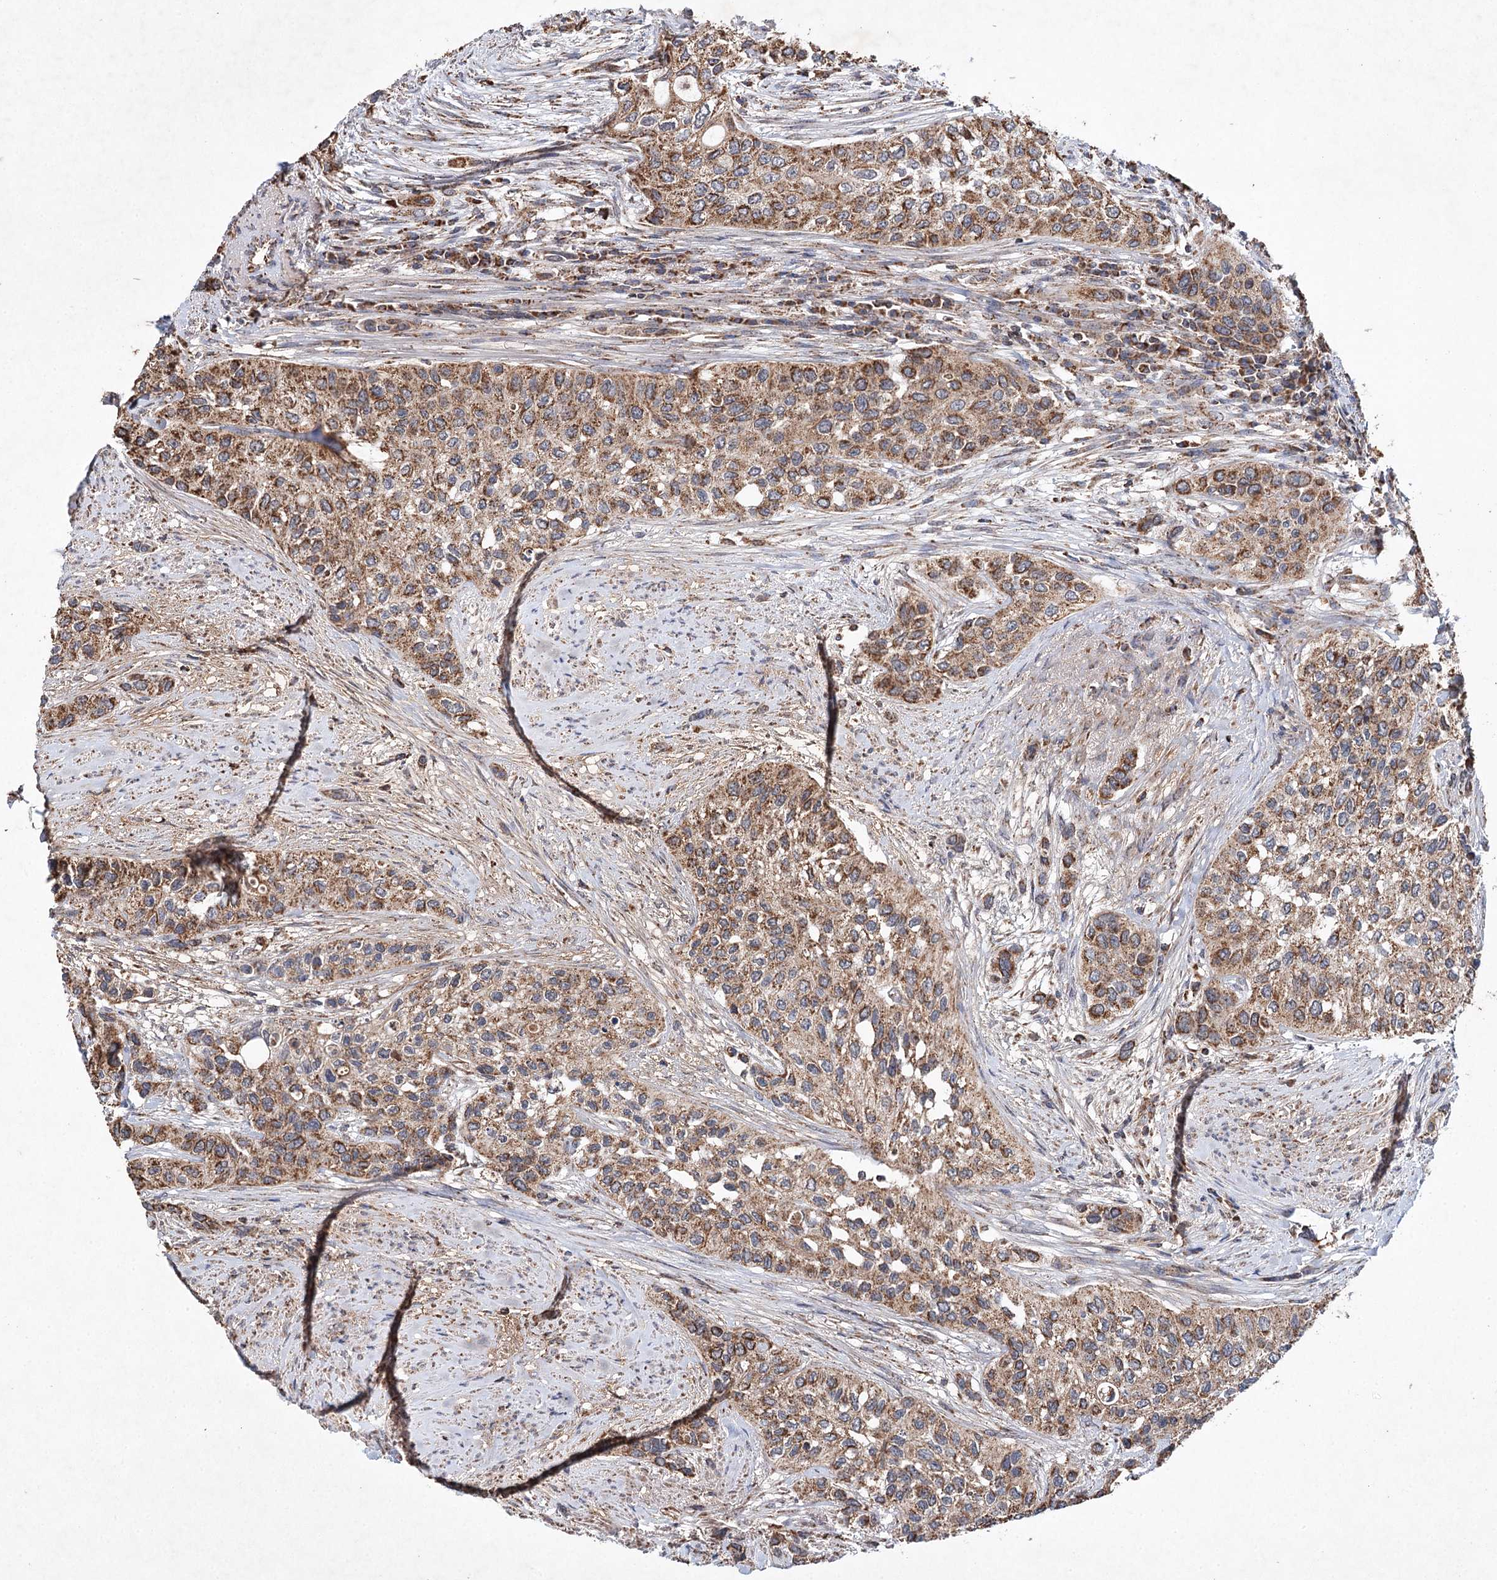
{"staining": {"intensity": "moderate", "quantity": ">75%", "location": "cytoplasmic/membranous"}, "tissue": "urothelial cancer", "cell_type": "Tumor cells", "image_type": "cancer", "snomed": [{"axis": "morphology", "description": "Normal tissue, NOS"}, {"axis": "morphology", "description": "Urothelial carcinoma, High grade"}, {"axis": "topography", "description": "Vascular tissue"}, {"axis": "topography", "description": "Urinary bladder"}], "caption": "The immunohistochemical stain labels moderate cytoplasmic/membranous positivity in tumor cells of urothelial cancer tissue.", "gene": "PIK3CB", "patient": {"sex": "female", "age": 56}}